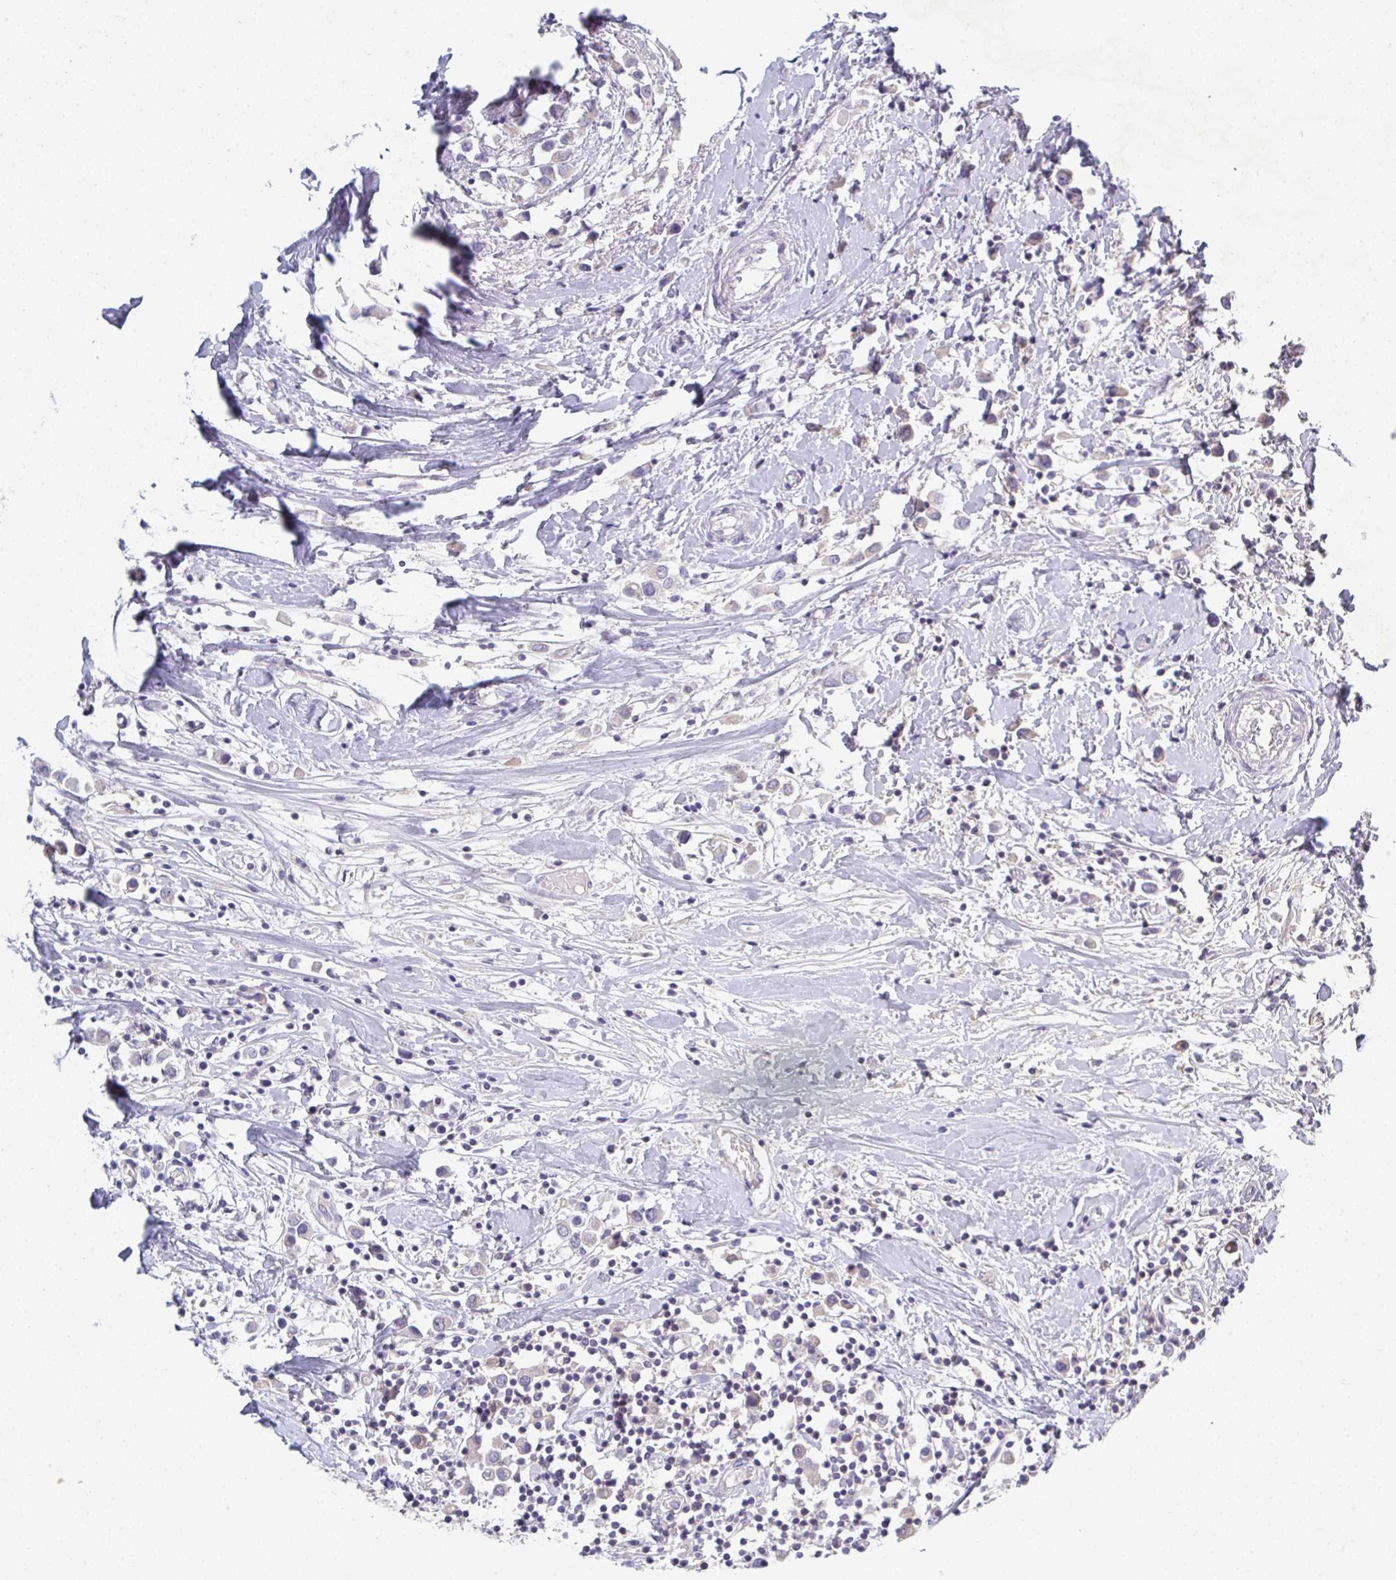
{"staining": {"intensity": "negative", "quantity": "none", "location": "none"}, "tissue": "breast cancer", "cell_type": "Tumor cells", "image_type": "cancer", "snomed": [{"axis": "morphology", "description": "Duct carcinoma"}, {"axis": "topography", "description": "Breast"}], "caption": "This micrograph is of breast cancer (infiltrating ductal carcinoma) stained with IHC to label a protein in brown with the nuclei are counter-stained blue. There is no staining in tumor cells. (Immunohistochemistry, brightfield microscopy, high magnification).", "gene": "HGFAC", "patient": {"sex": "female", "age": 61}}